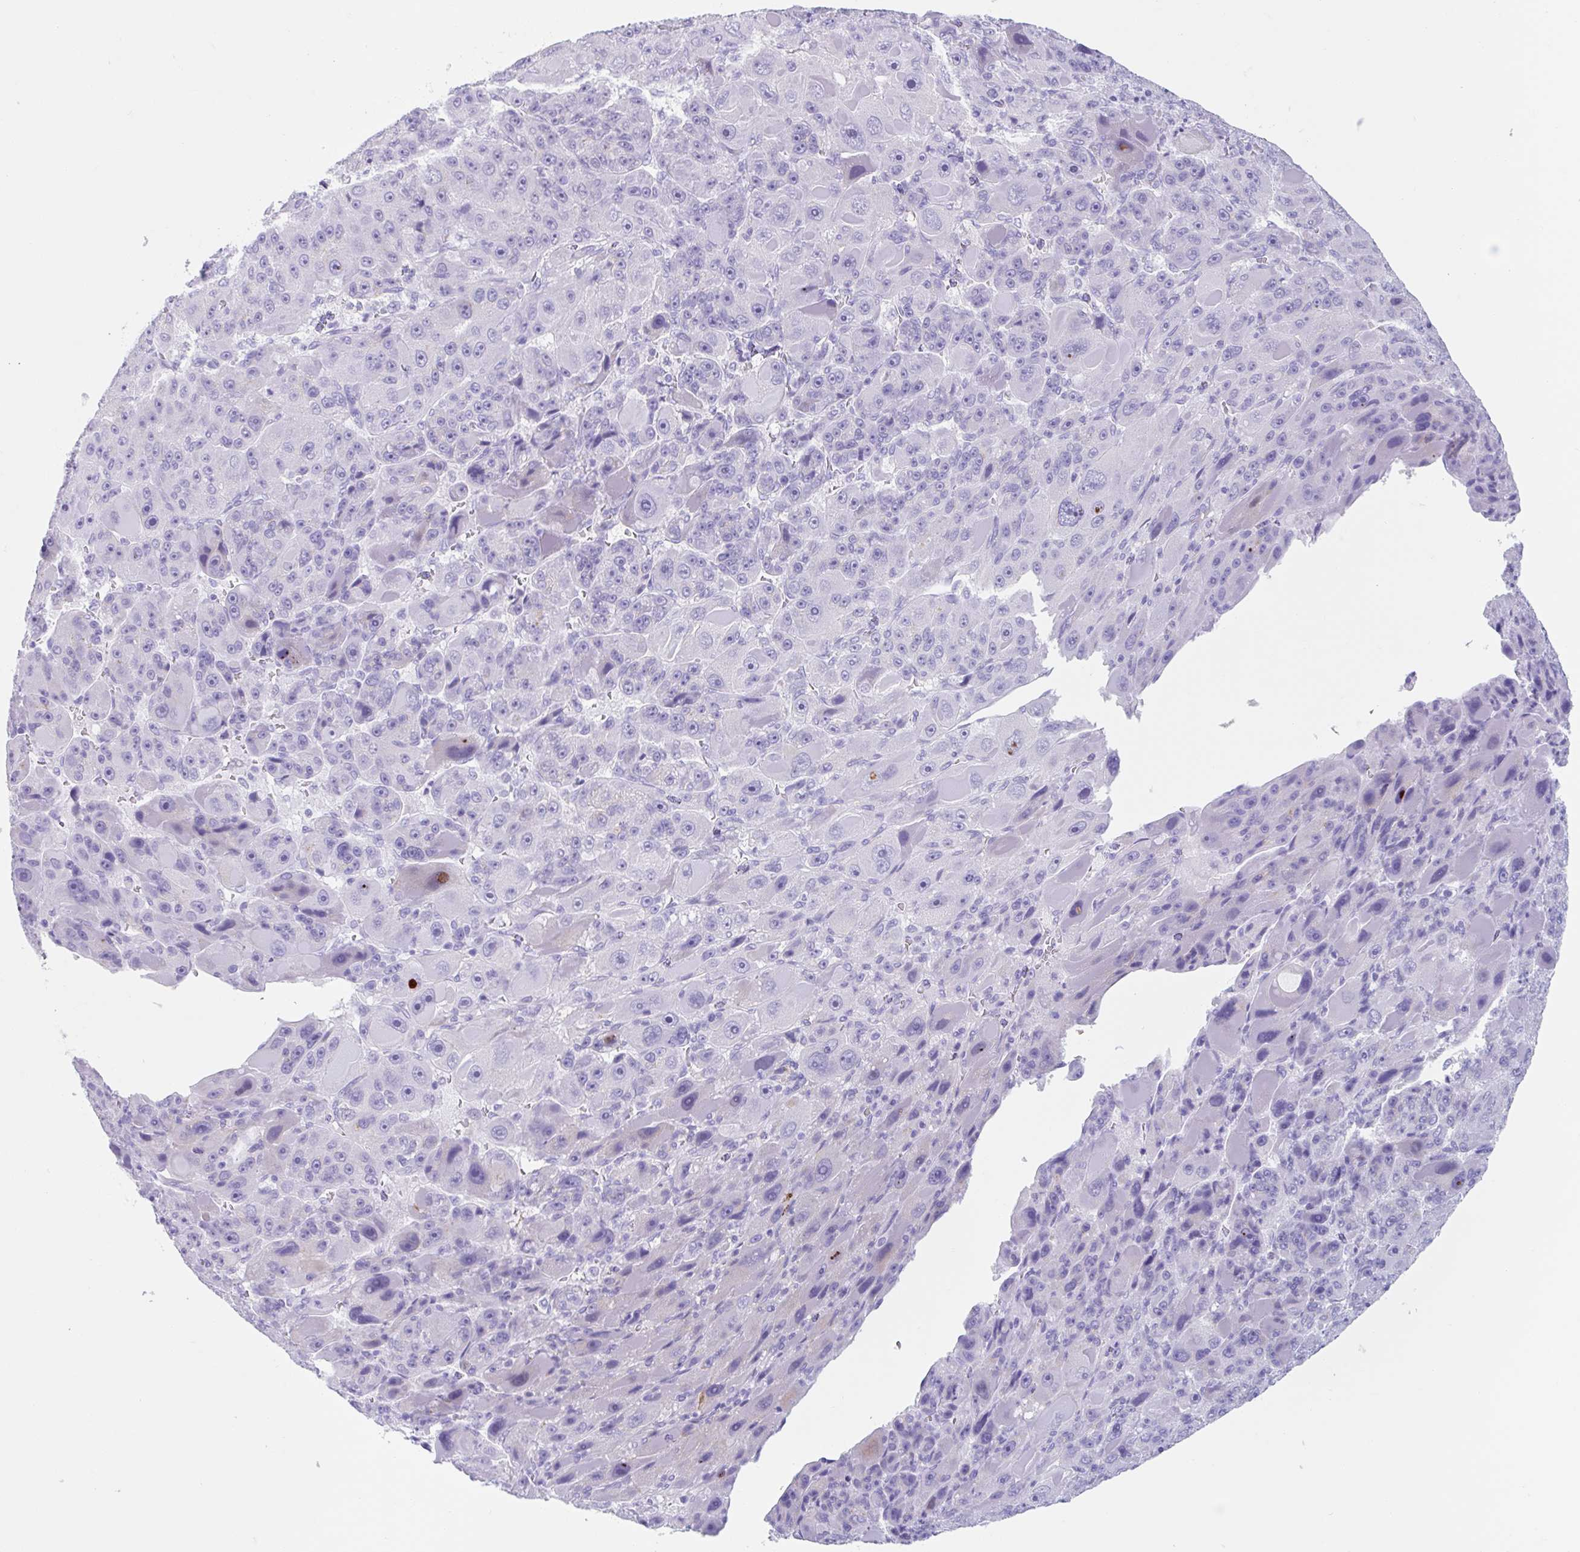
{"staining": {"intensity": "negative", "quantity": "none", "location": "none"}, "tissue": "liver cancer", "cell_type": "Tumor cells", "image_type": "cancer", "snomed": [{"axis": "morphology", "description": "Carcinoma, Hepatocellular, NOS"}, {"axis": "topography", "description": "Liver"}], "caption": "Image shows no protein positivity in tumor cells of liver cancer (hepatocellular carcinoma) tissue.", "gene": "CPTP", "patient": {"sex": "male", "age": 76}}